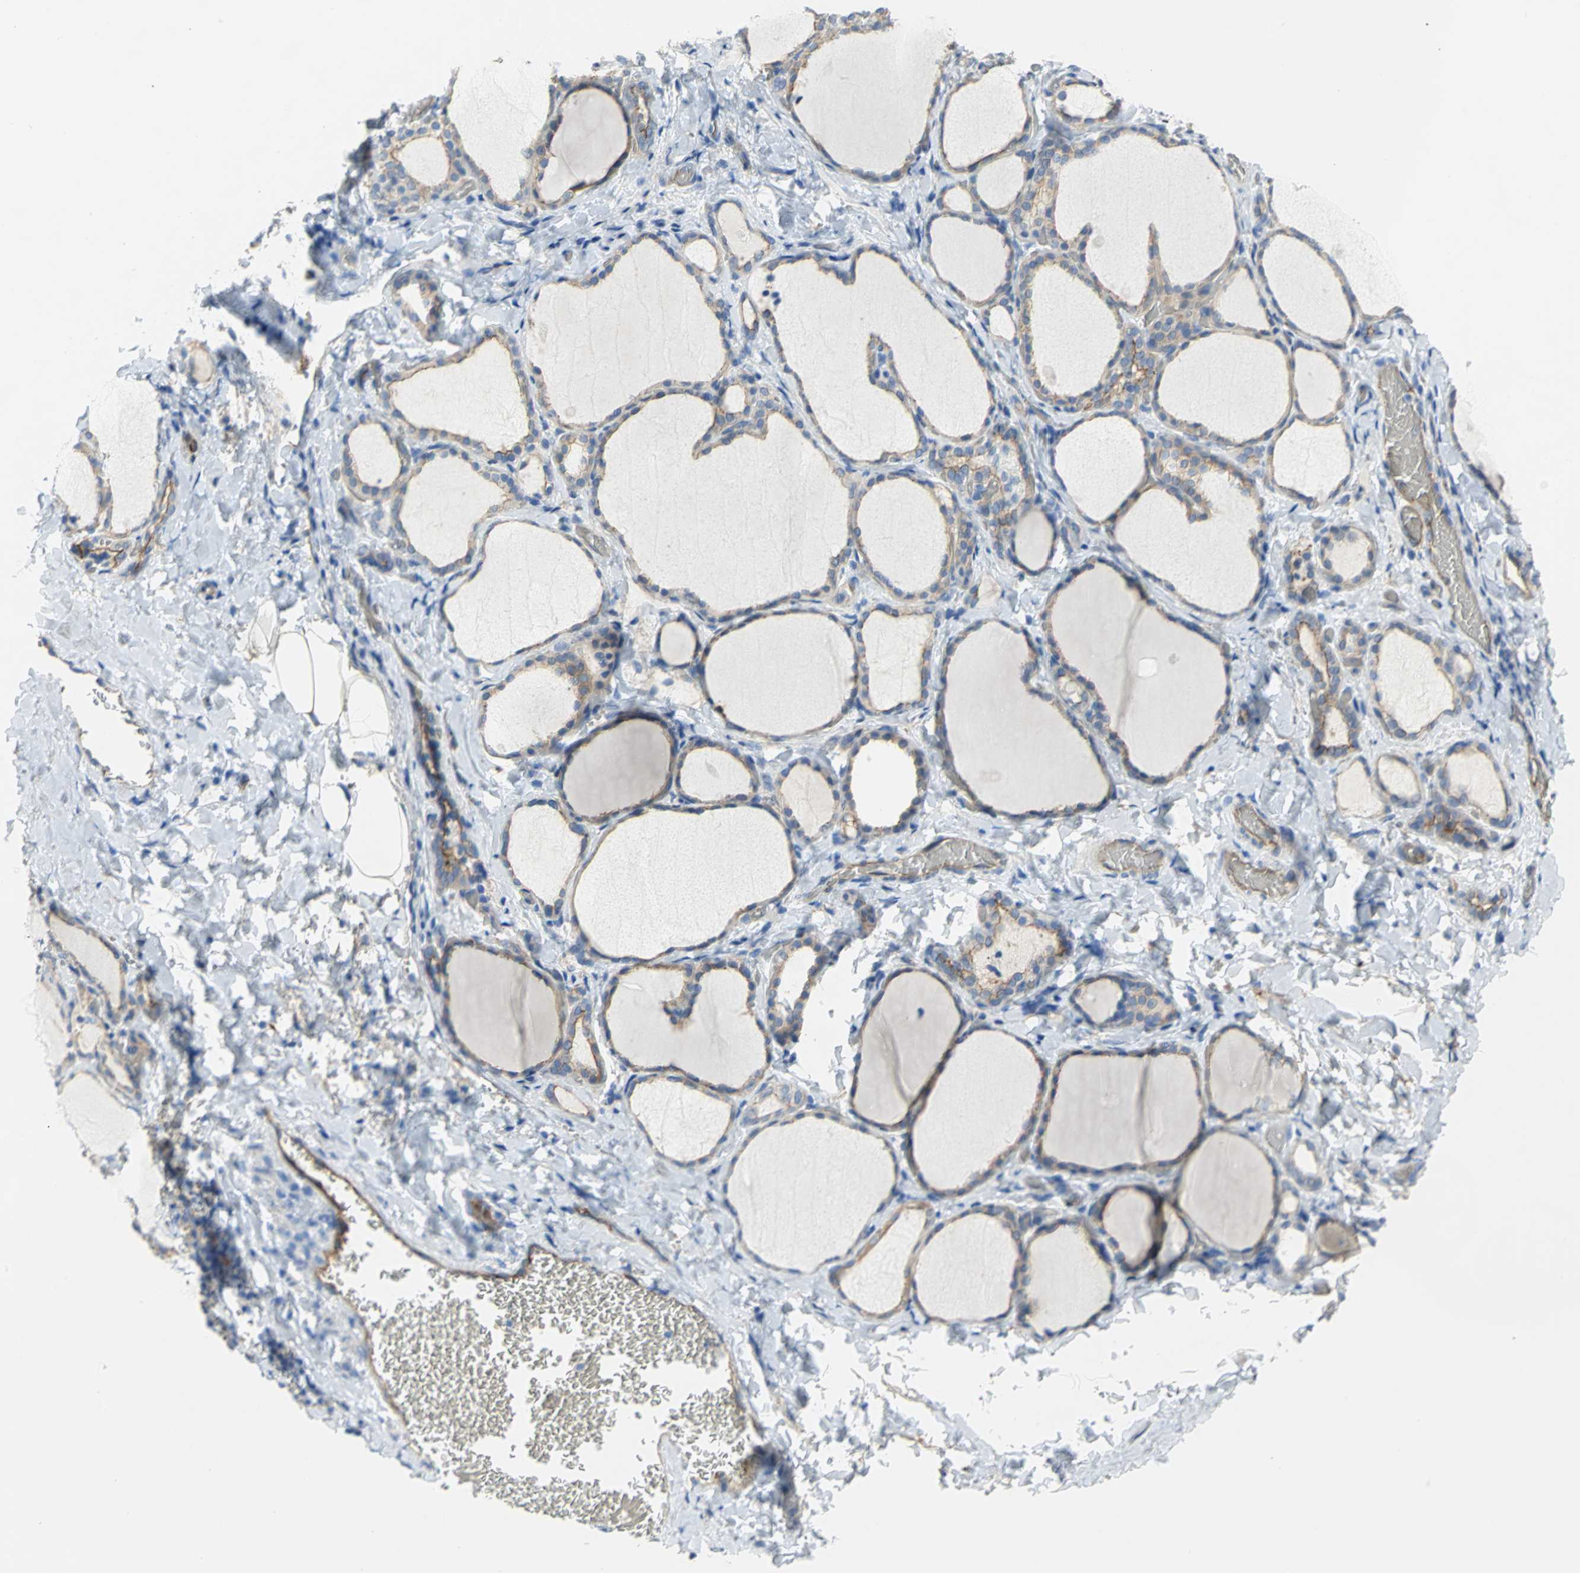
{"staining": {"intensity": "moderate", "quantity": ">75%", "location": "cytoplasmic/membranous"}, "tissue": "thyroid gland", "cell_type": "Glandular cells", "image_type": "normal", "snomed": [{"axis": "morphology", "description": "Normal tissue, NOS"}, {"axis": "morphology", "description": "Papillary adenocarcinoma, NOS"}, {"axis": "topography", "description": "Thyroid gland"}], "caption": "Immunohistochemical staining of benign human thyroid gland displays medium levels of moderate cytoplasmic/membranous expression in approximately >75% of glandular cells. (DAB IHC, brown staining for protein, blue staining for nuclei).", "gene": "FLNB", "patient": {"sex": "female", "age": 30}}